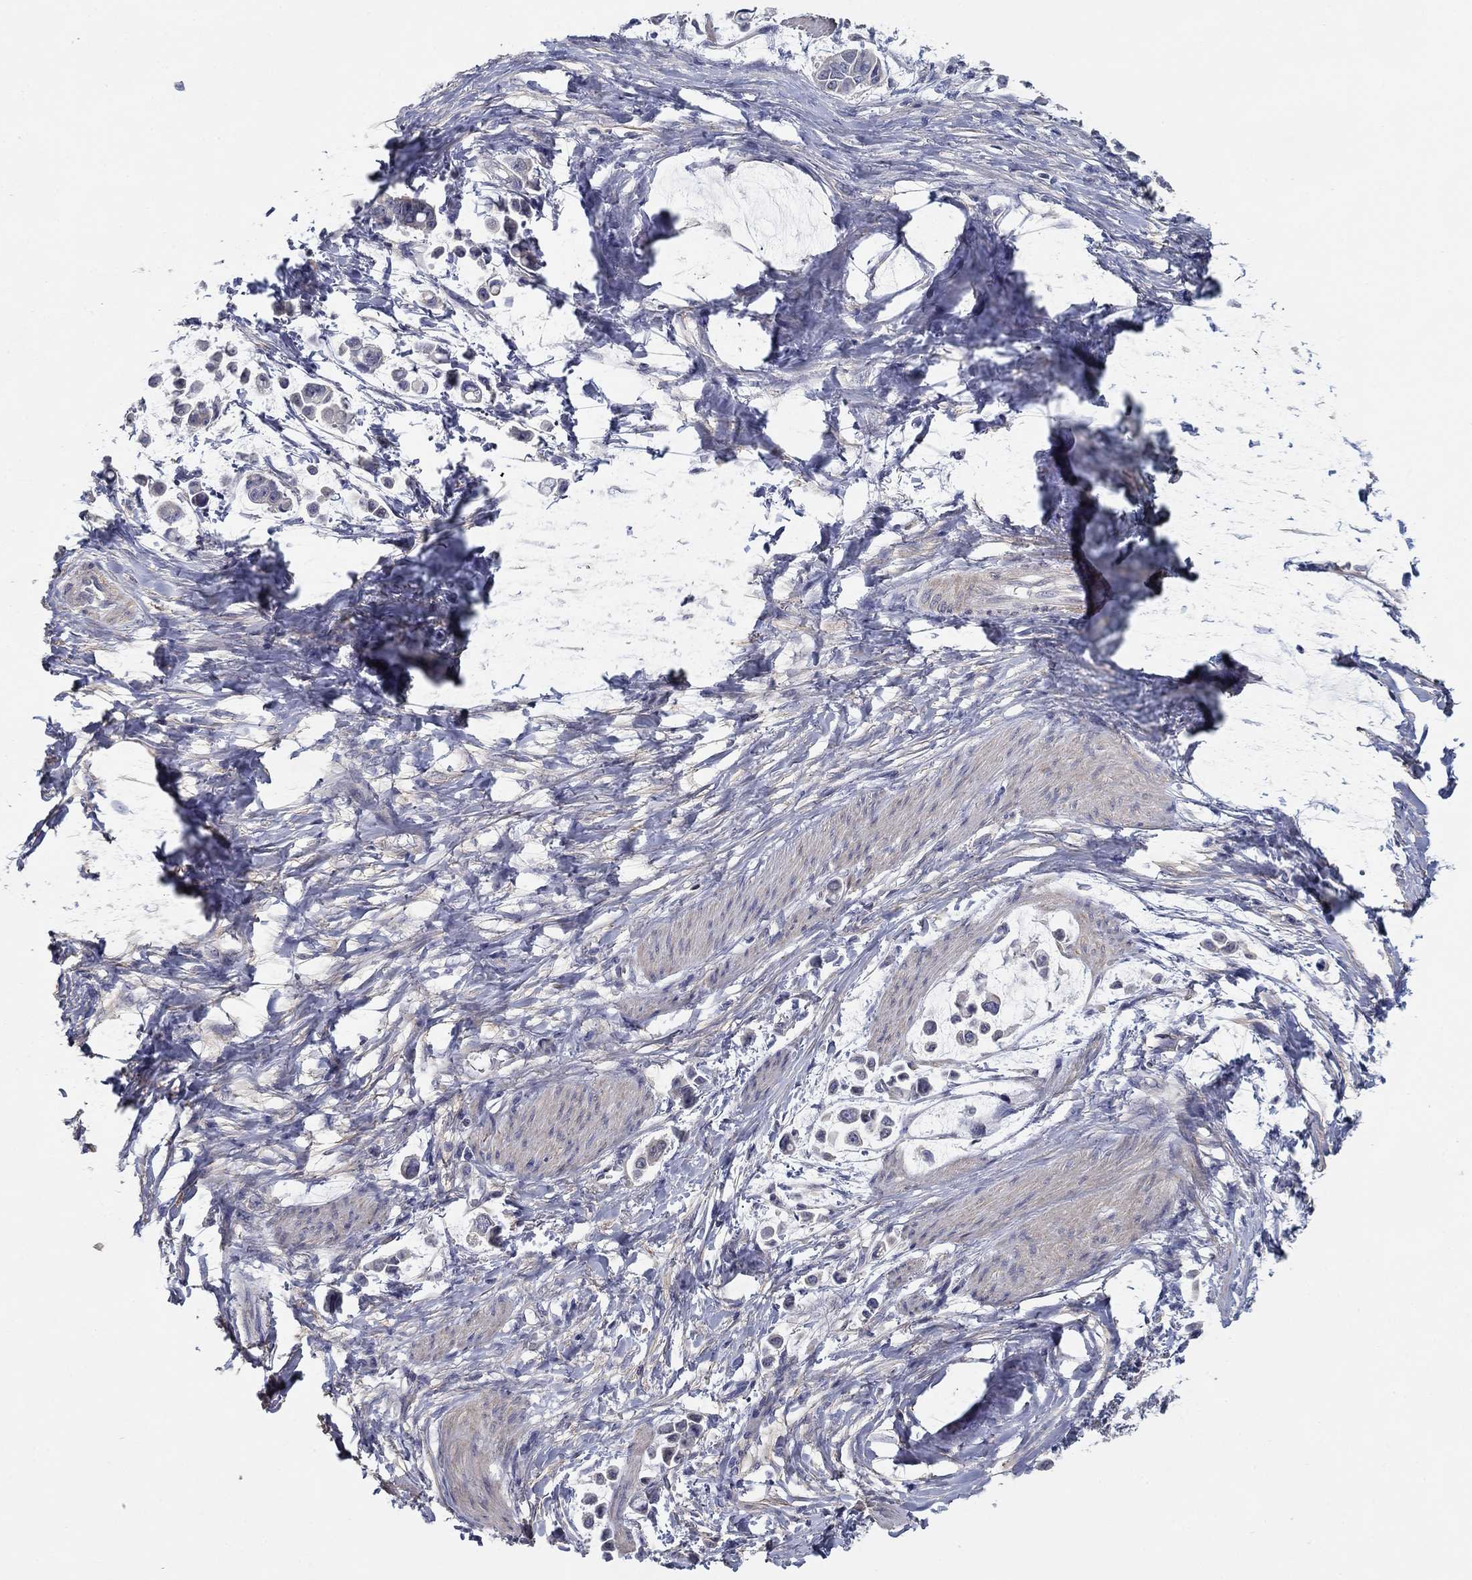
{"staining": {"intensity": "negative", "quantity": "none", "location": "none"}, "tissue": "stomach cancer", "cell_type": "Tumor cells", "image_type": "cancer", "snomed": [{"axis": "morphology", "description": "Adenocarcinoma, NOS"}, {"axis": "topography", "description": "Stomach"}], "caption": "Image shows no significant protein staining in tumor cells of stomach cancer.", "gene": "GRK7", "patient": {"sex": "male", "age": 82}}